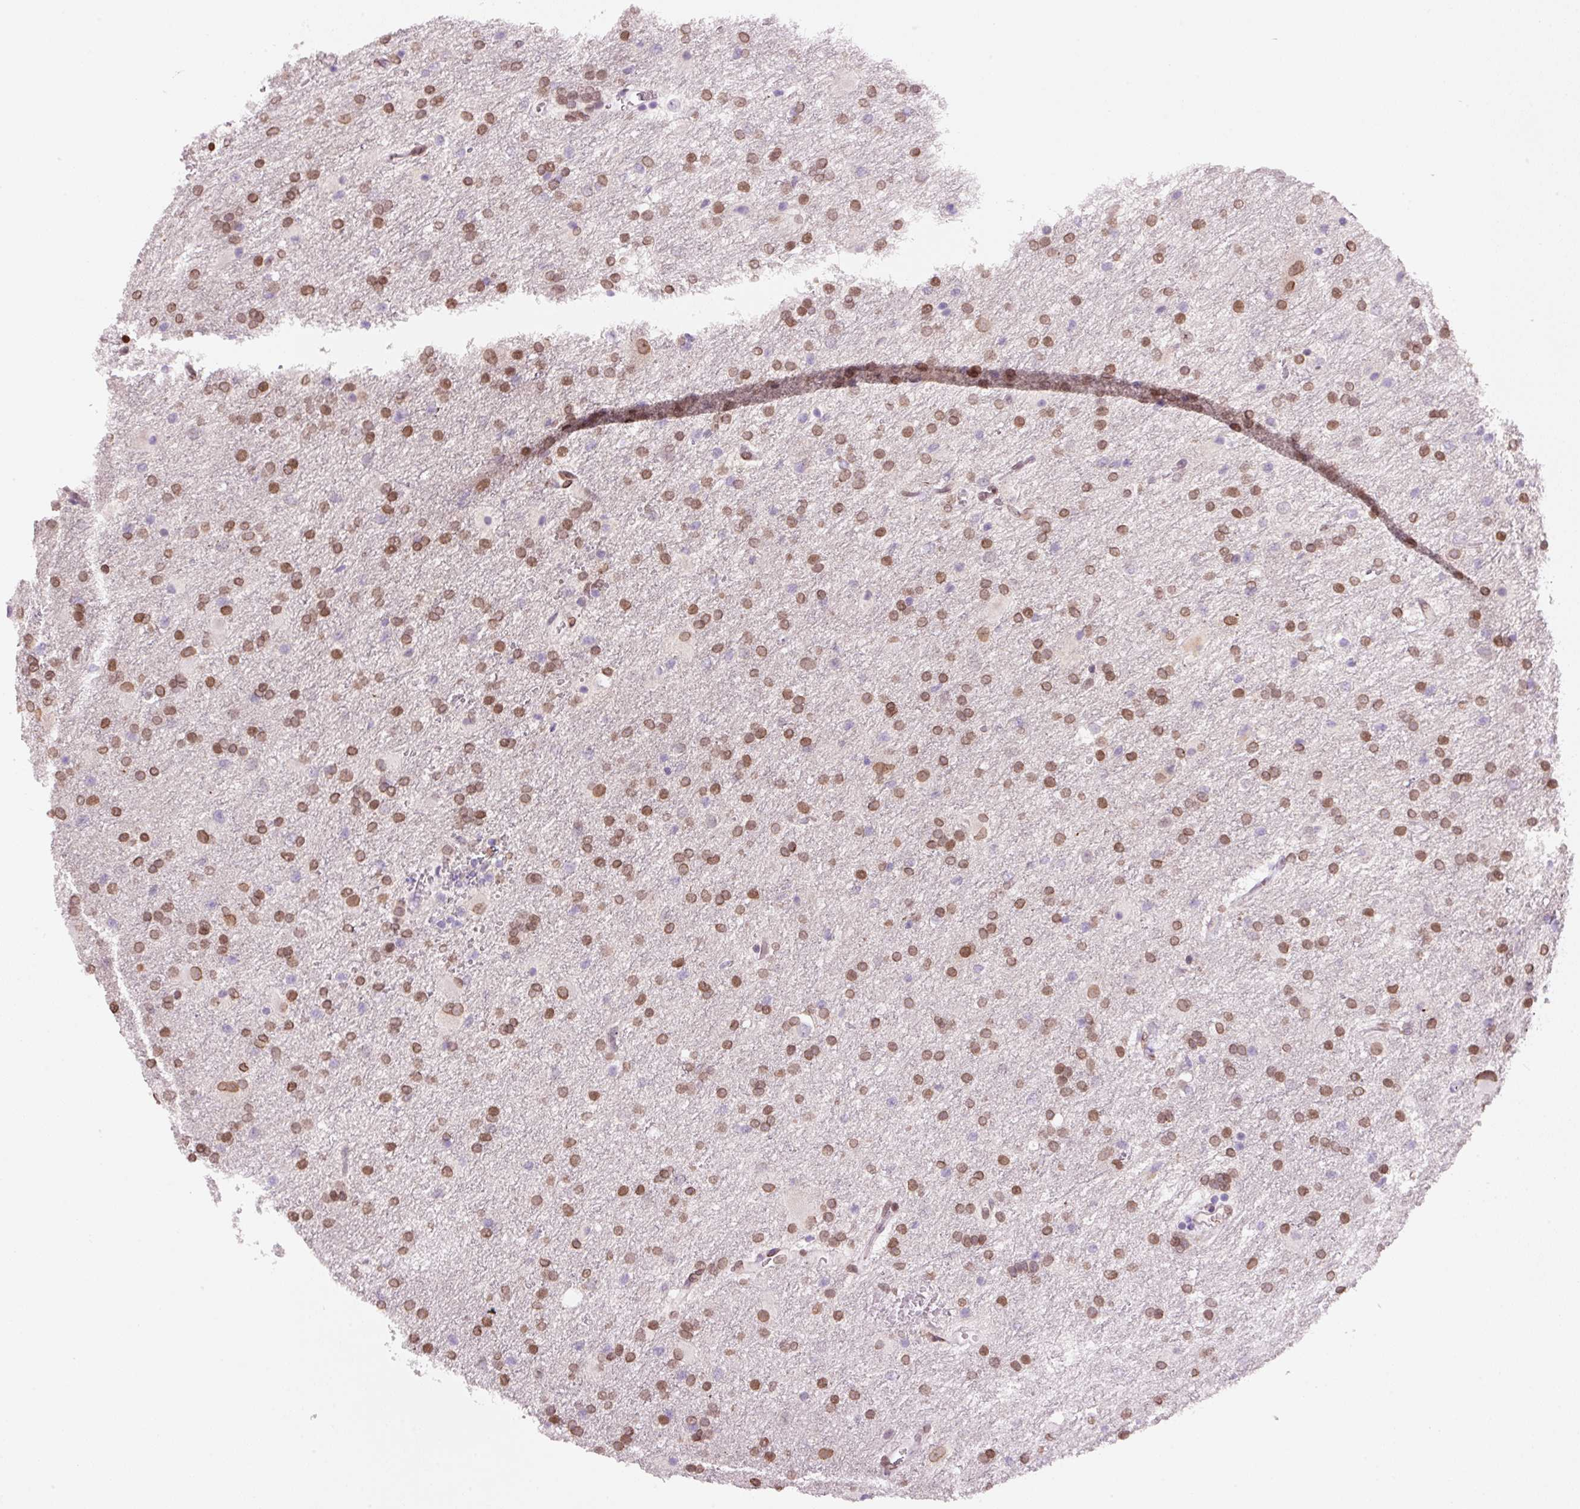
{"staining": {"intensity": "strong", "quantity": "25%-75%", "location": "cytoplasmic/membranous,nuclear"}, "tissue": "glioma", "cell_type": "Tumor cells", "image_type": "cancer", "snomed": [{"axis": "morphology", "description": "Glioma, malignant, High grade"}, {"axis": "topography", "description": "Brain"}], "caption": "Strong cytoplasmic/membranous and nuclear positivity is seen in about 25%-75% of tumor cells in glioma.", "gene": "ZNF224", "patient": {"sex": "female", "age": 50}}